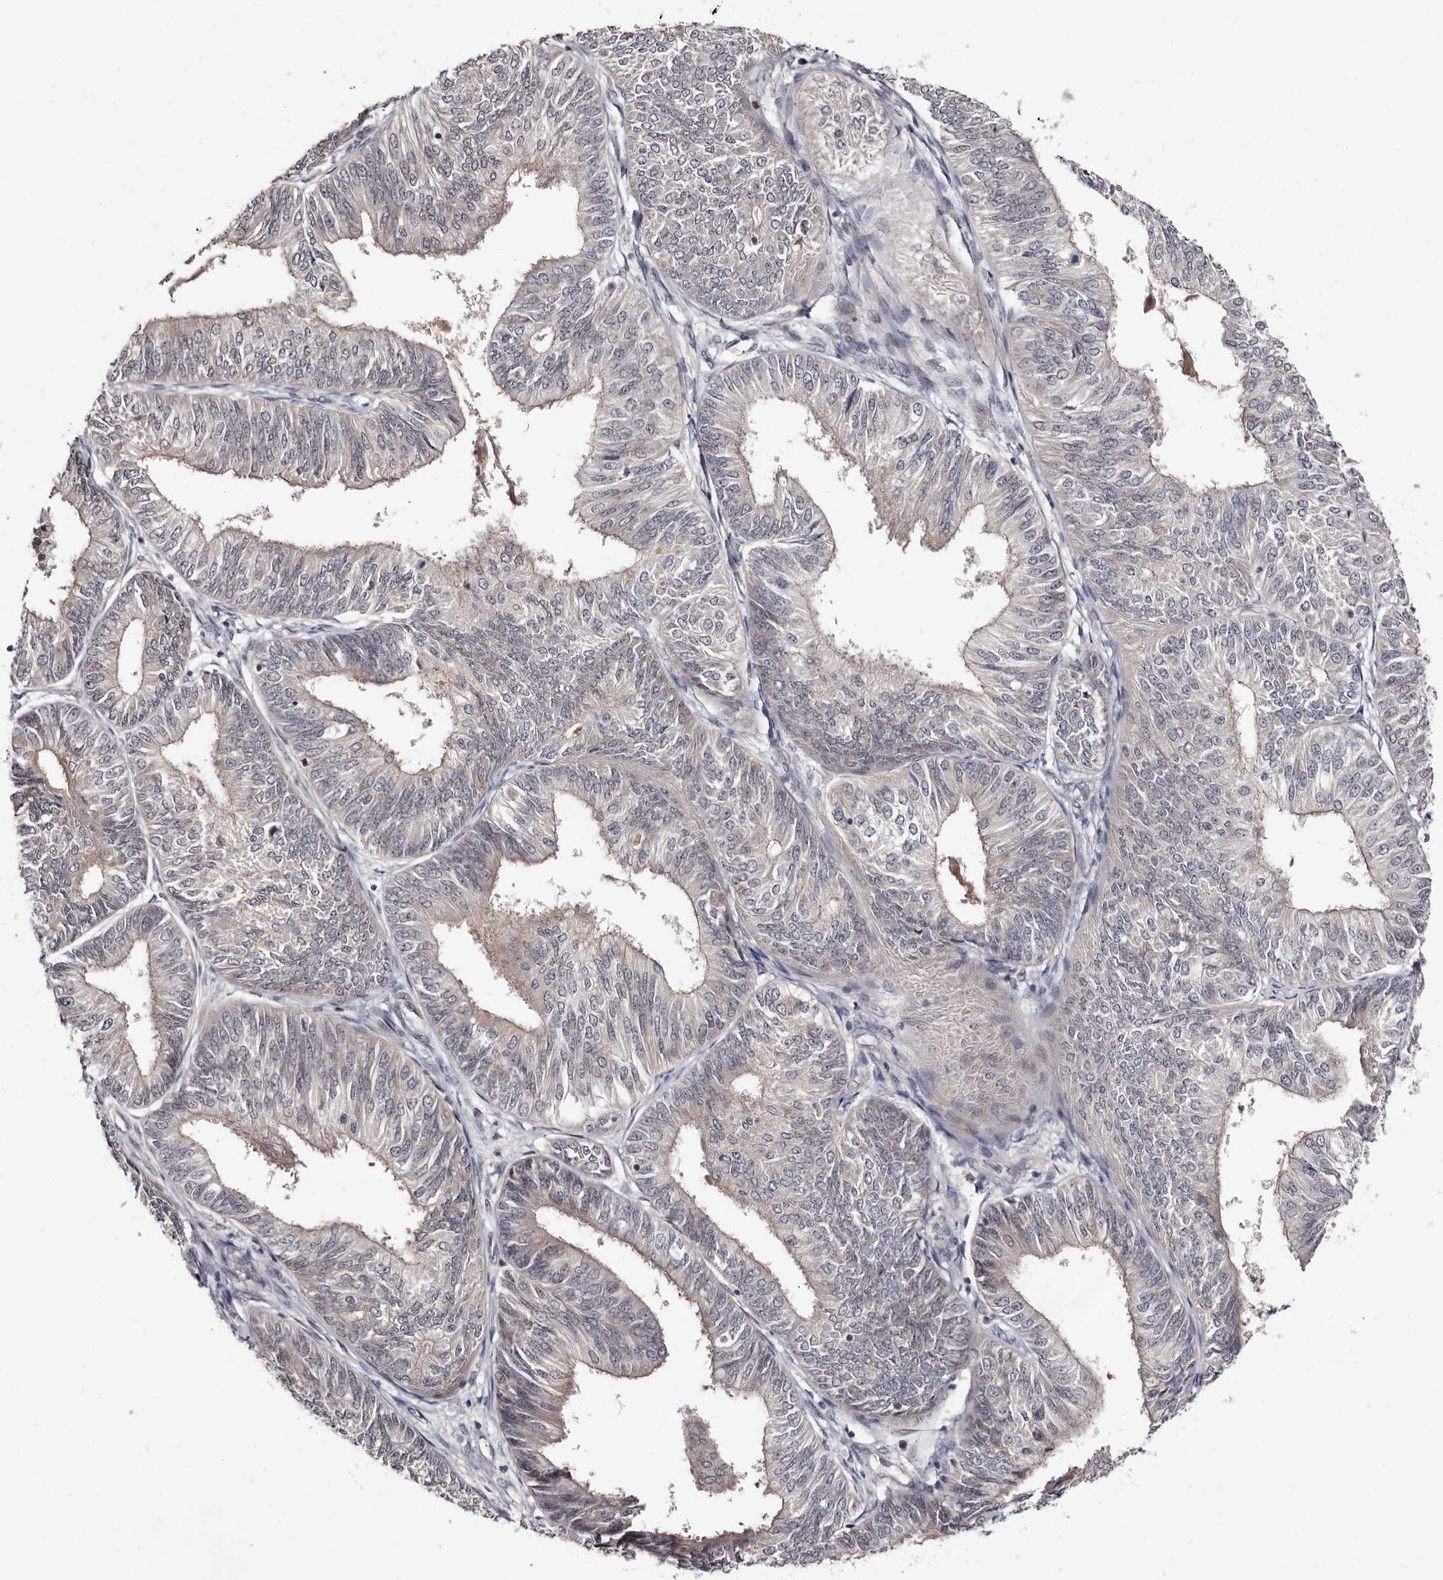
{"staining": {"intensity": "weak", "quantity": "<25%", "location": "cytoplasmic/membranous"}, "tissue": "endometrial cancer", "cell_type": "Tumor cells", "image_type": "cancer", "snomed": [{"axis": "morphology", "description": "Adenocarcinoma, NOS"}, {"axis": "topography", "description": "Endometrium"}], "caption": "Immunohistochemical staining of endometrial adenocarcinoma reveals no significant expression in tumor cells.", "gene": "PHF20L1", "patient": {"sex": "female", "age": 58}}